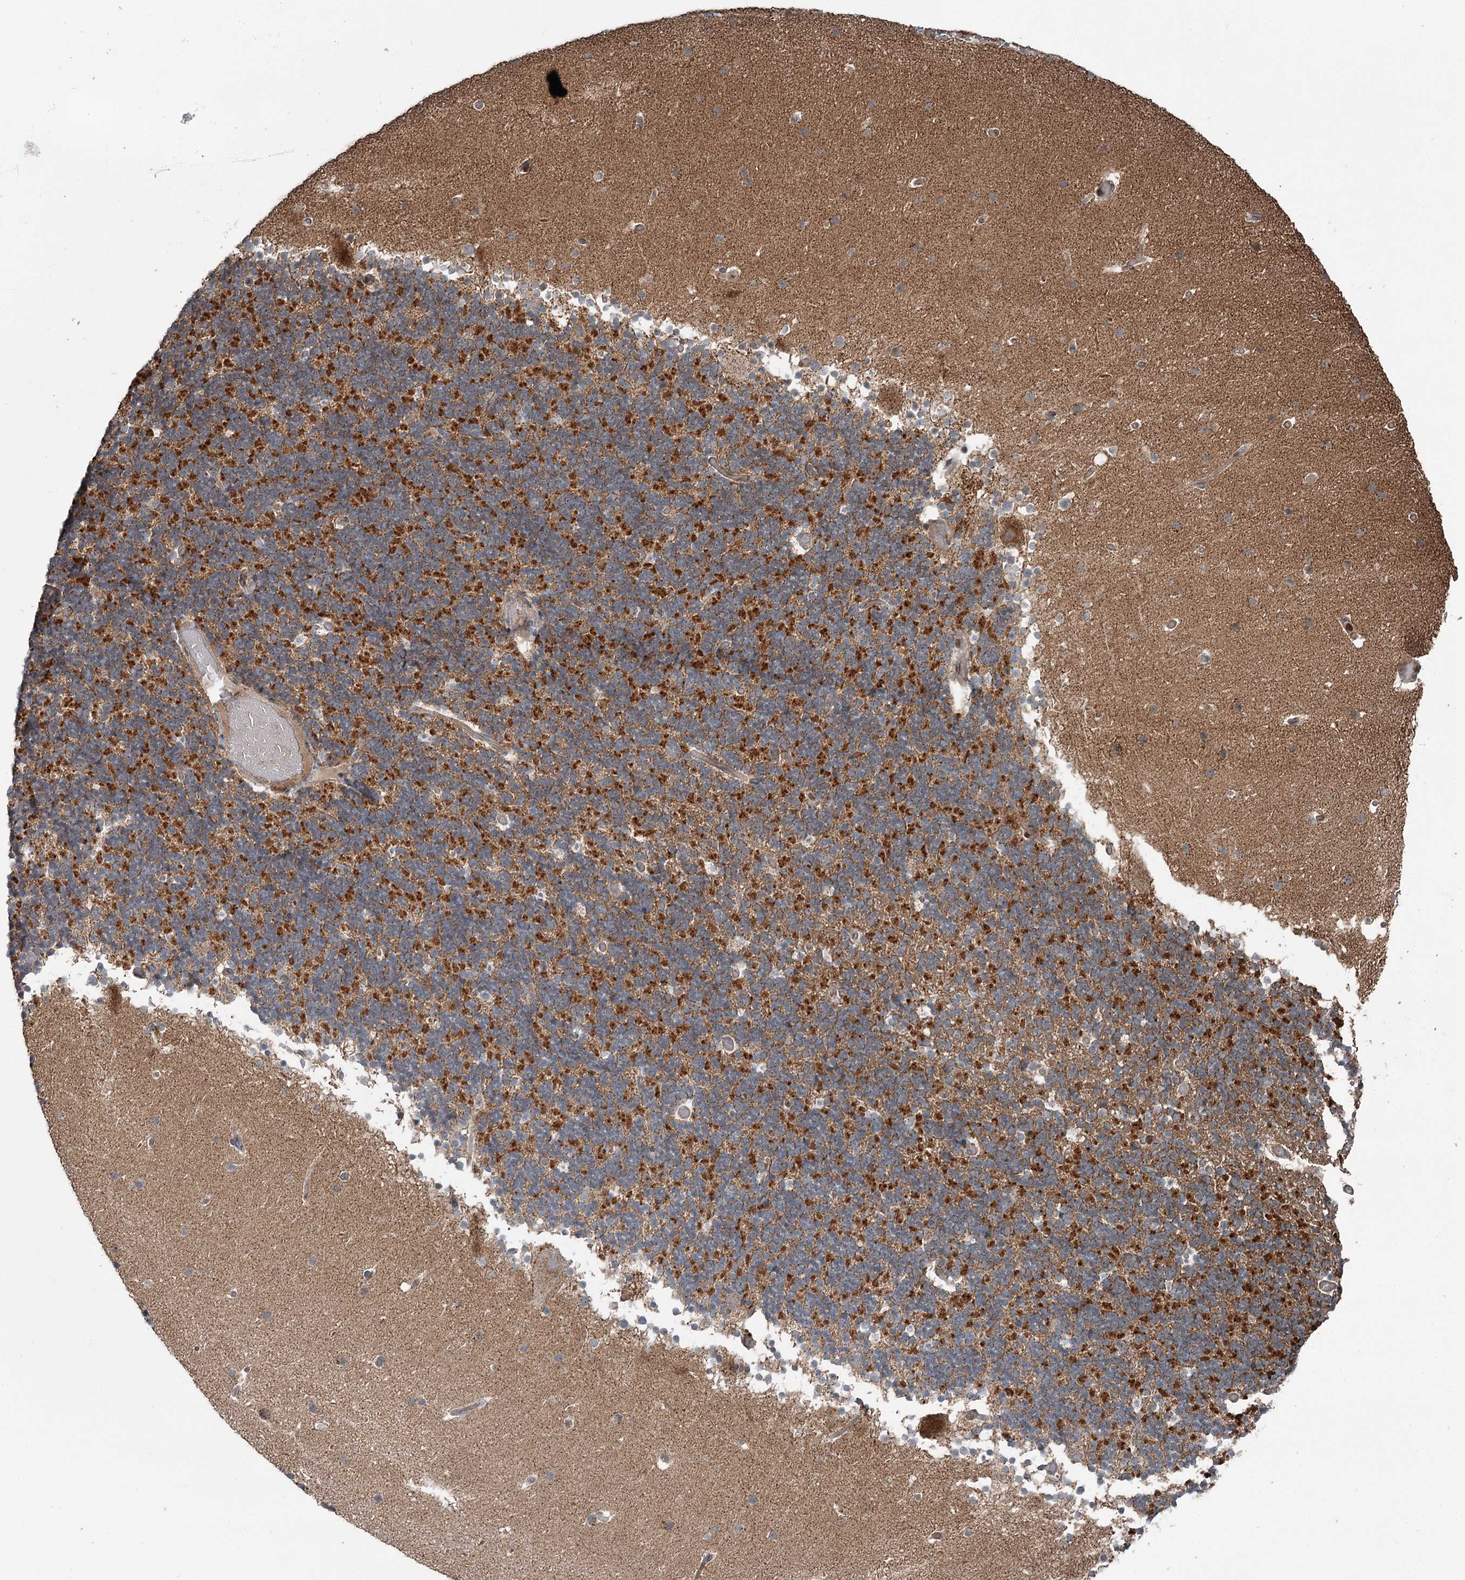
{"staining": {"intensity": "moderate", "quantity": "25%-75%", "location": "cytoplasmic/membranous"}, "tissue": "cerebellum", "cell_type": "Cells in granular layer", "image_type": "normal", "snomed": [{"axis": "morphology", "description": "Normal tissue, NOS"}, {"axis": "topography", "description": "Cerebellum"}], "caption": "The histopathology image displays staining of unremarkable cerebellum, revealing moderate cytoplasmic/membranous protein staining (brown color) within cells in granular layer. The protein of interest is stained brown, and the nuclei are stained in blue (DAB (3,3'-diaminobenzidine) IHC with brightfield microscopy, high magnification).", "gene": "RASSF8", "patient": {"sex": "male", "age": 57}}